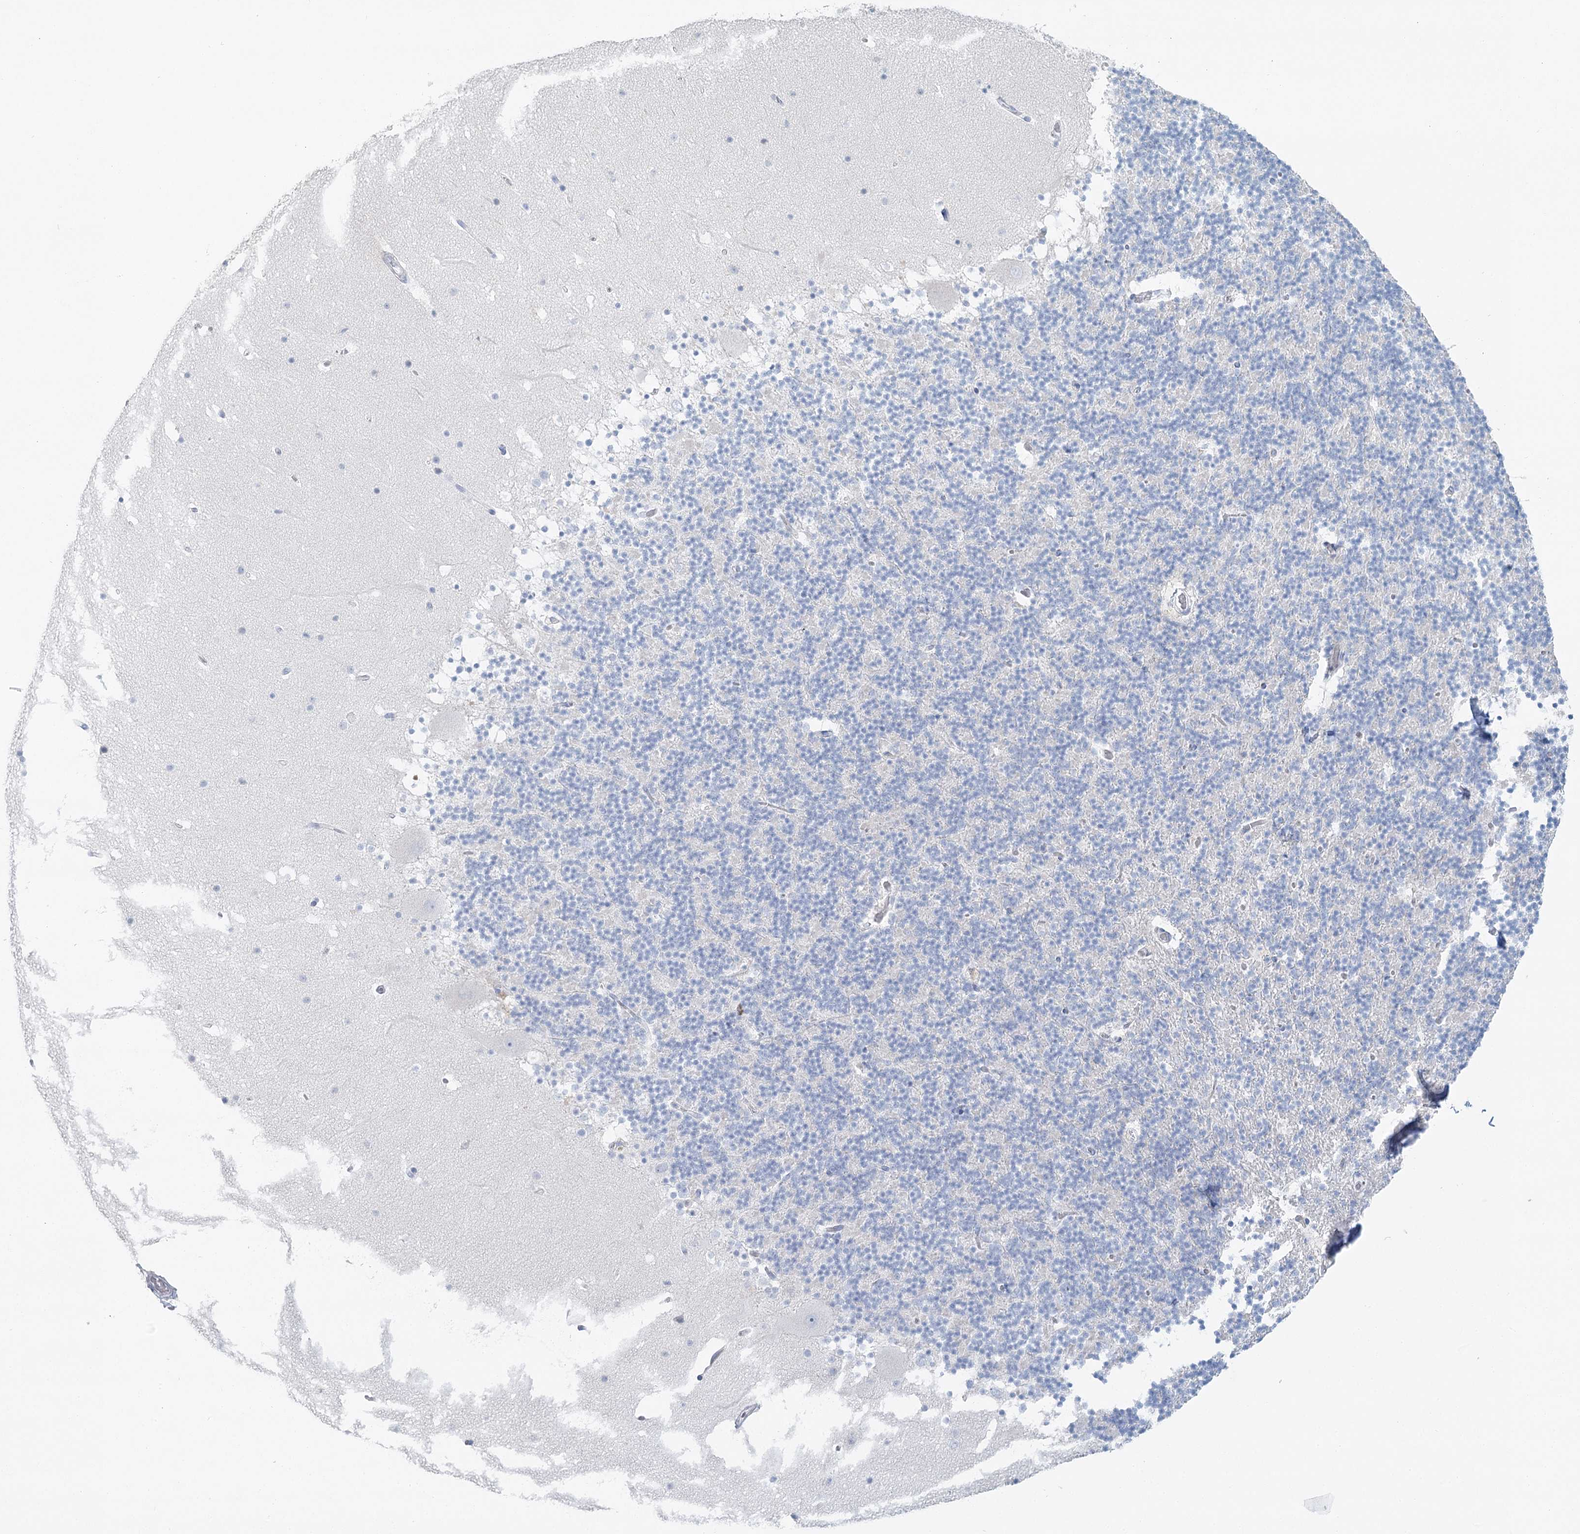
{"staining": {"intensity": "negative", "quantity": "none", "location": "none"}, "tissue": "cerebellum", "cell_type": "Cells in granular layer", "image_type": "normal", "snomed": [{"axis": "morphology", "description": "Normal tissue, NOS"}, {"axis": "topography", "description": "Cerebellum"}], "caption": "Cells in granular layer are negative for brown protein staining in normal cerebellum.", "gene": "DMGDH", "patient": {"sex": "male", "age": 57}}